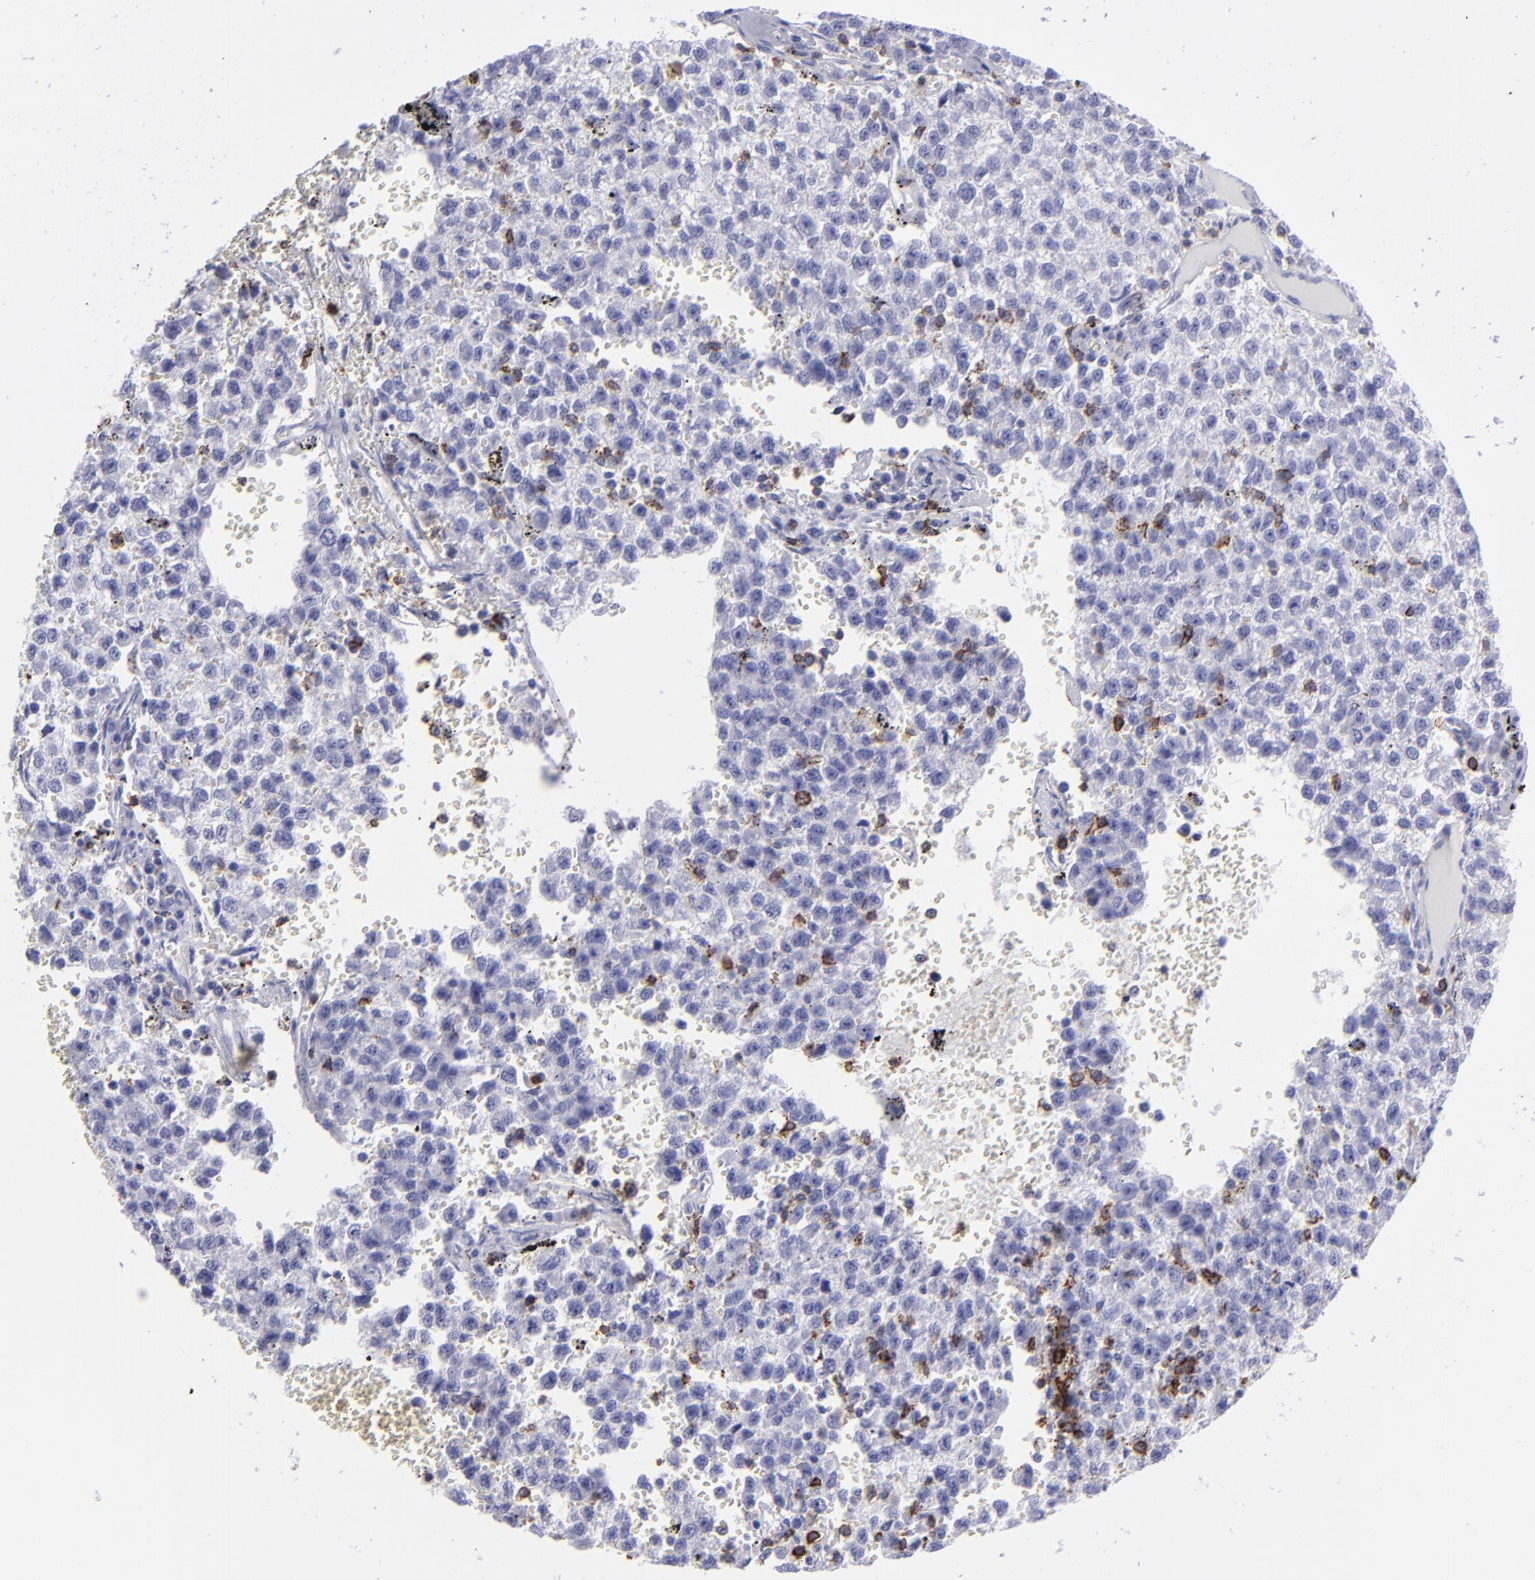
{"staining": {"intensity": "negative", "quantity": "none", "location": "none"}, "tissue": "testis cancer", "cell_type": "Tumor cells", "image_type": "cancer", "snomed": [{"axis": "morphology", "description": "Seminoma, NOS"}, {"axis": "topography", "description": "Testis"}], "caption": "This micrograph is of testis cancer stained with immunohistochemistry to label a protein in brown with the nuclei are counter-stained blue. There is no expression in tumor cells. Brightfield microscopy of IHC stained with DAB (3,3'-diaminobenzidine) (brown) and hematoxylin (blue), captured at high magnification.", "gene": "CD6", "patient": {"sex": "male", "age": 35}}